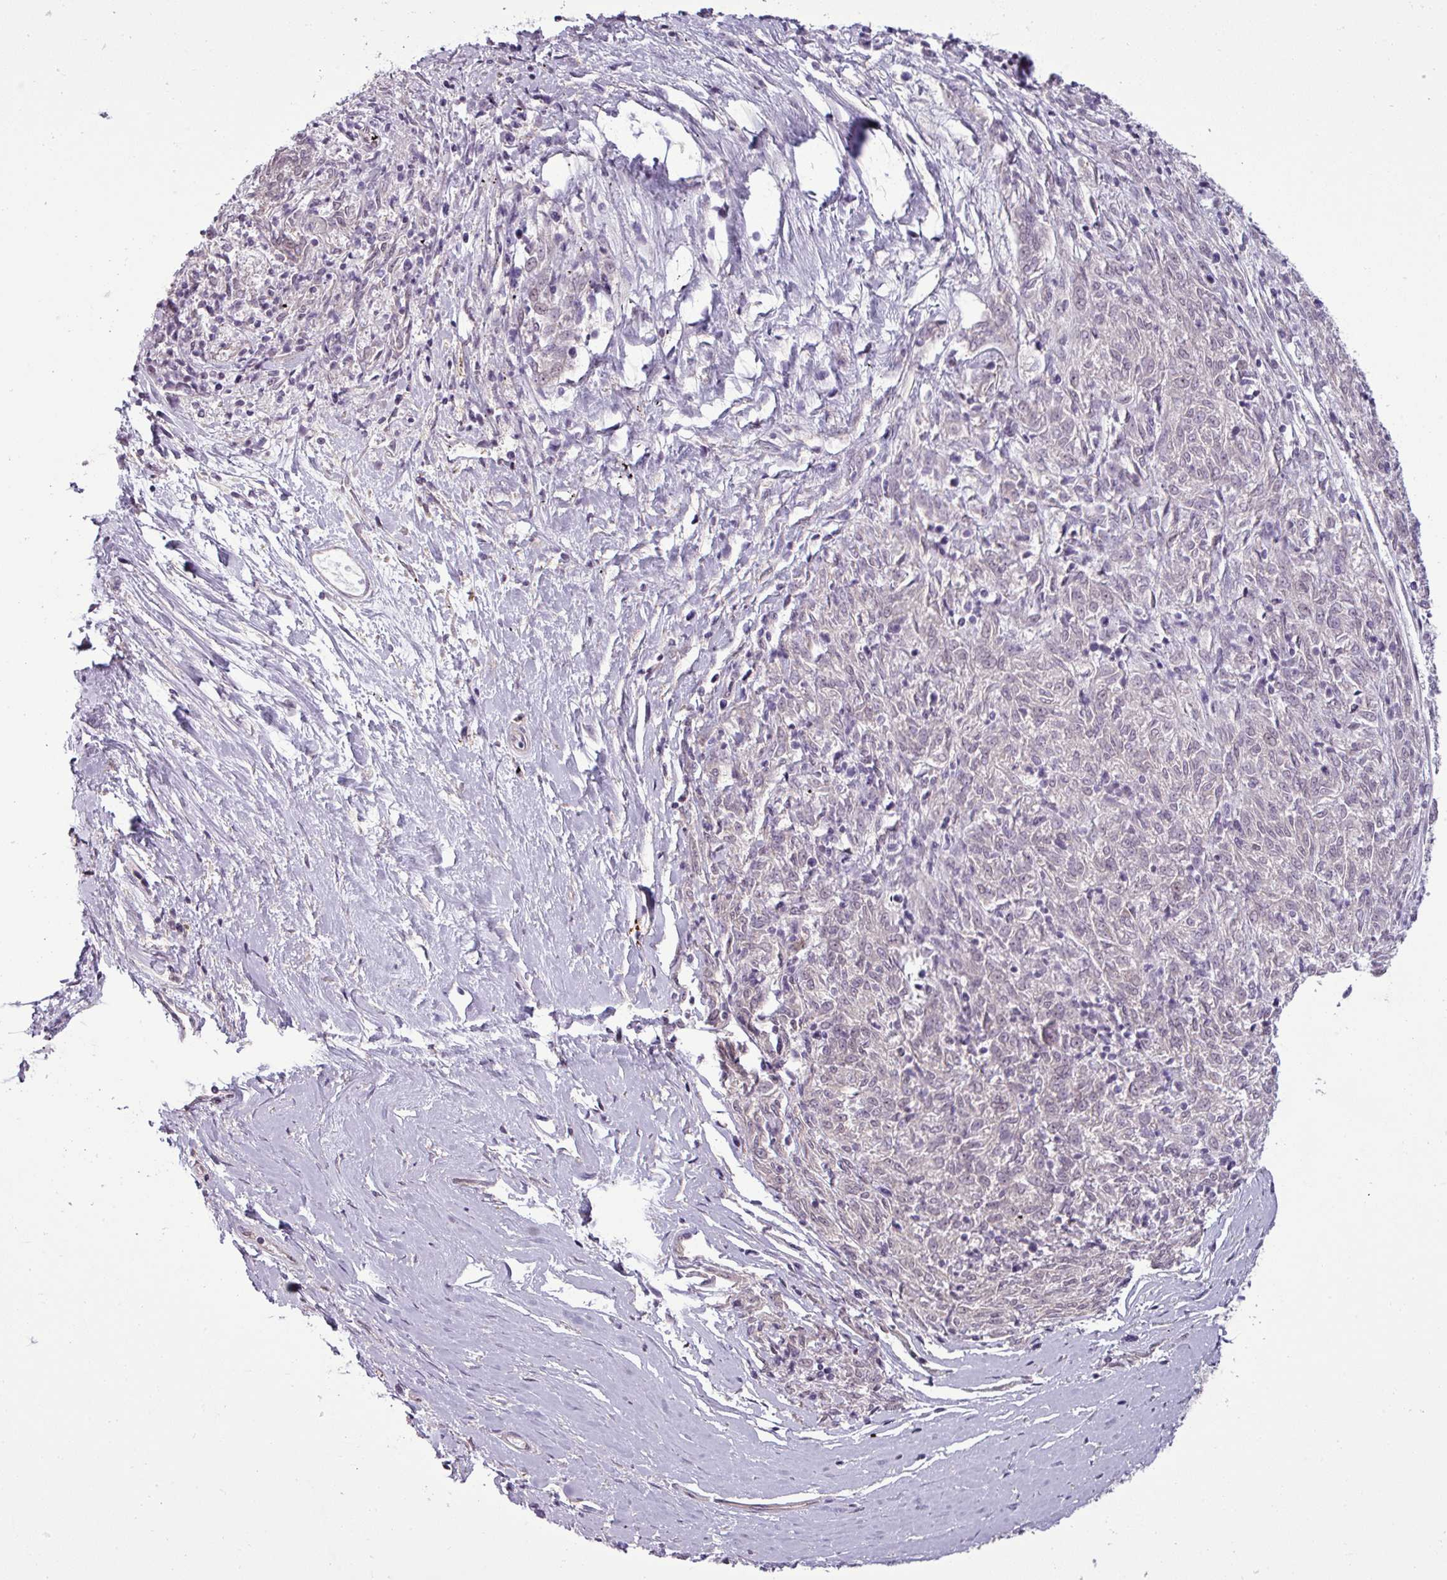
{"staining": {"intensity": "negative", "quantity": "none", "location": "none"}, "tissue": "melanoma", "cell_type": "Tumor cells", "image_type": "cancer", "snomed": [{"axis": "morphology", "description": "Malignant melanoma, NOS"}, {"axis": "topography", "description": "Skin"}], "caption": "Tumor cells are negative for brown protein staining in malignant melanoma.", "gene": "GPT2", "patient": {"sex": "female", "age": 72}}